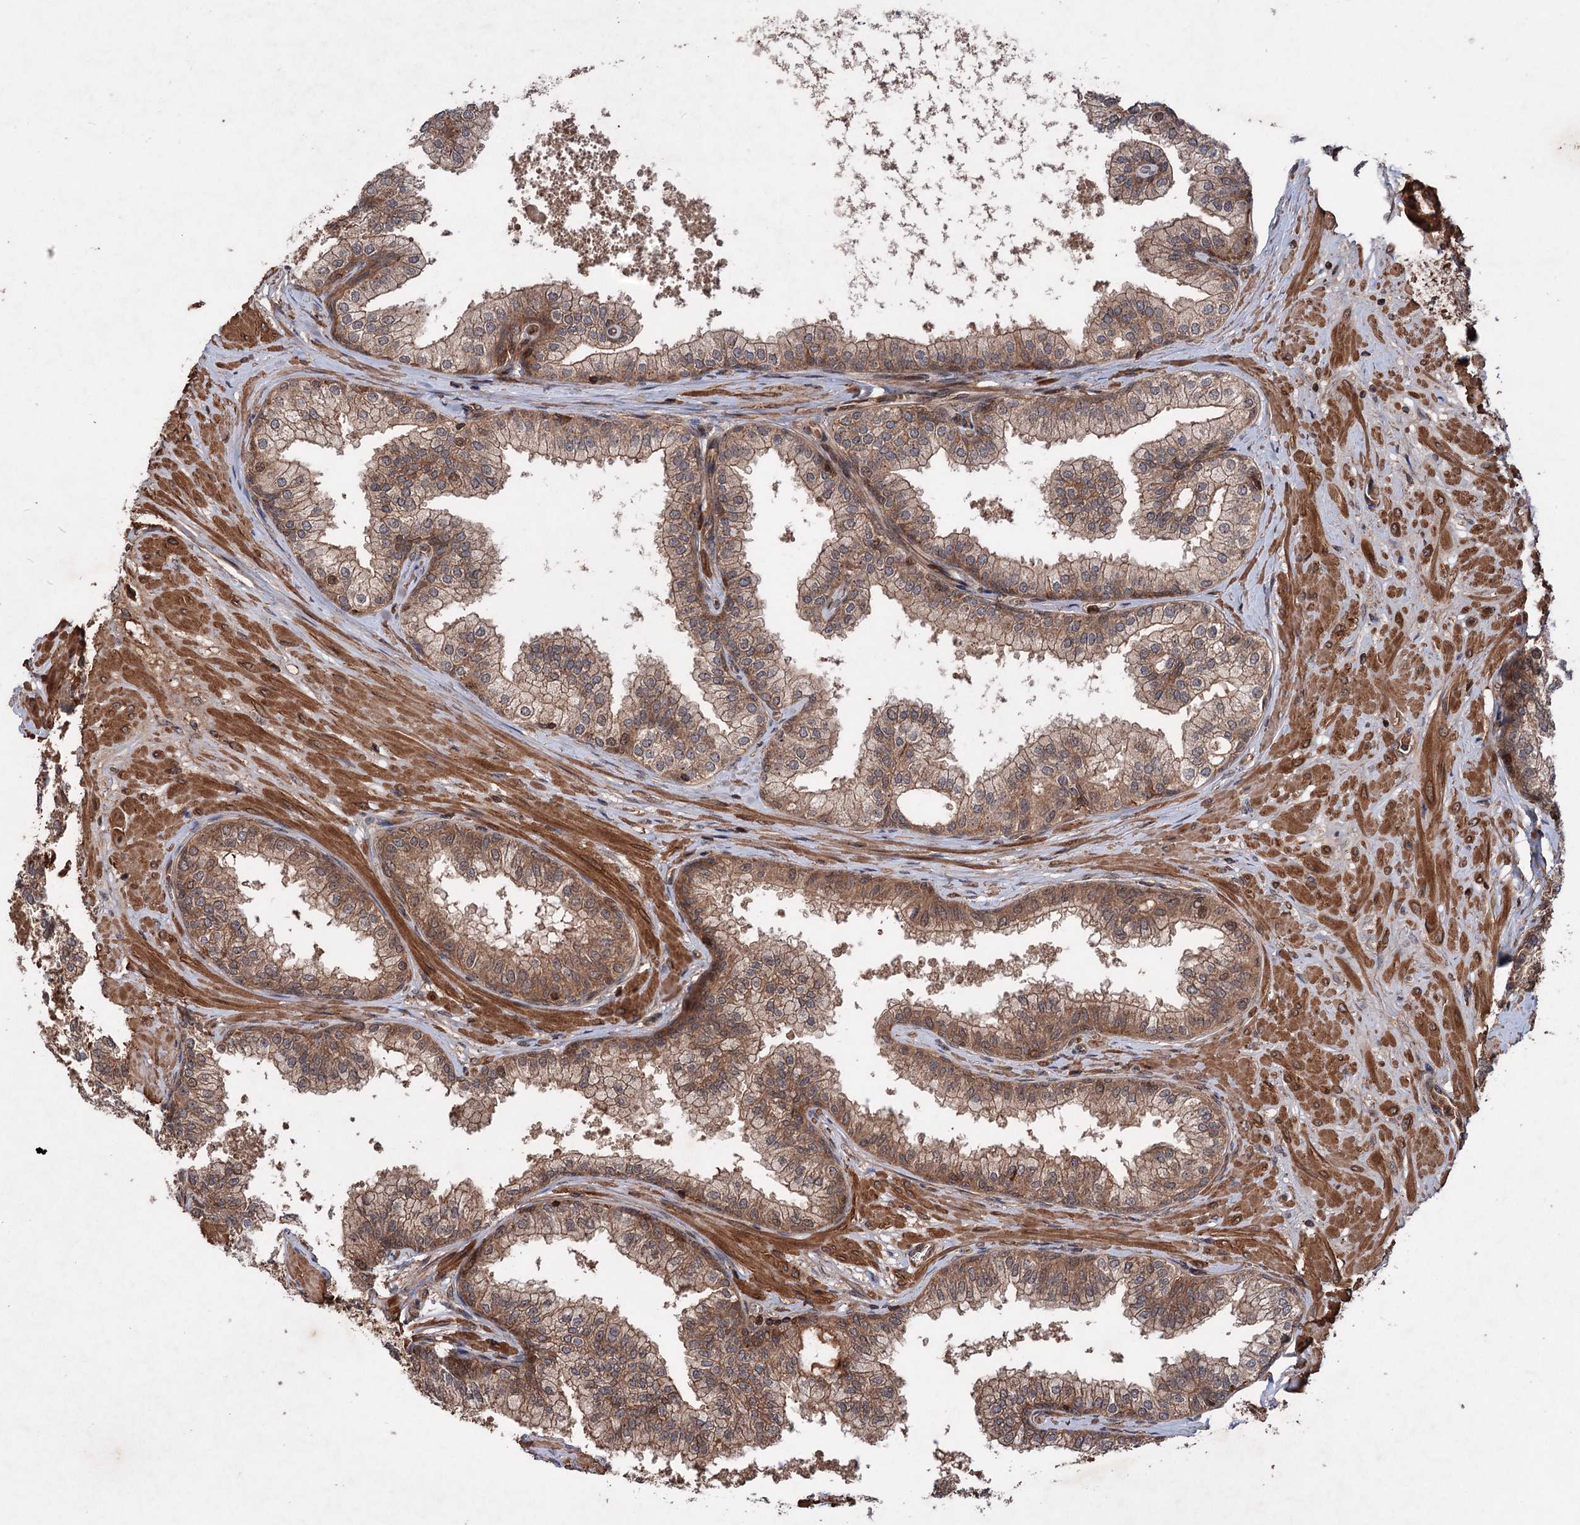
{"staining": {"intensity": "moderate", "quantity": ">75%", "location": "cytoplasmic/membranous,nuclear"}, "tissue": "prostate", "cell_type": "Glandular cells", "image_type": "normal", "snomed": [{"axis": "morphology", "description": "Normal tissue, NOS"}, {"axis": "topography", "description": "Prostate"}], "caption": "About >75% of glandular cells in unremarkable human prostate show moderate cytoplasmic/membranous,nuclear protein staining as visualized by brown immunohistochemical staining.", "gene": "ADK", "patient": {"sex": "male", "age": 60}}